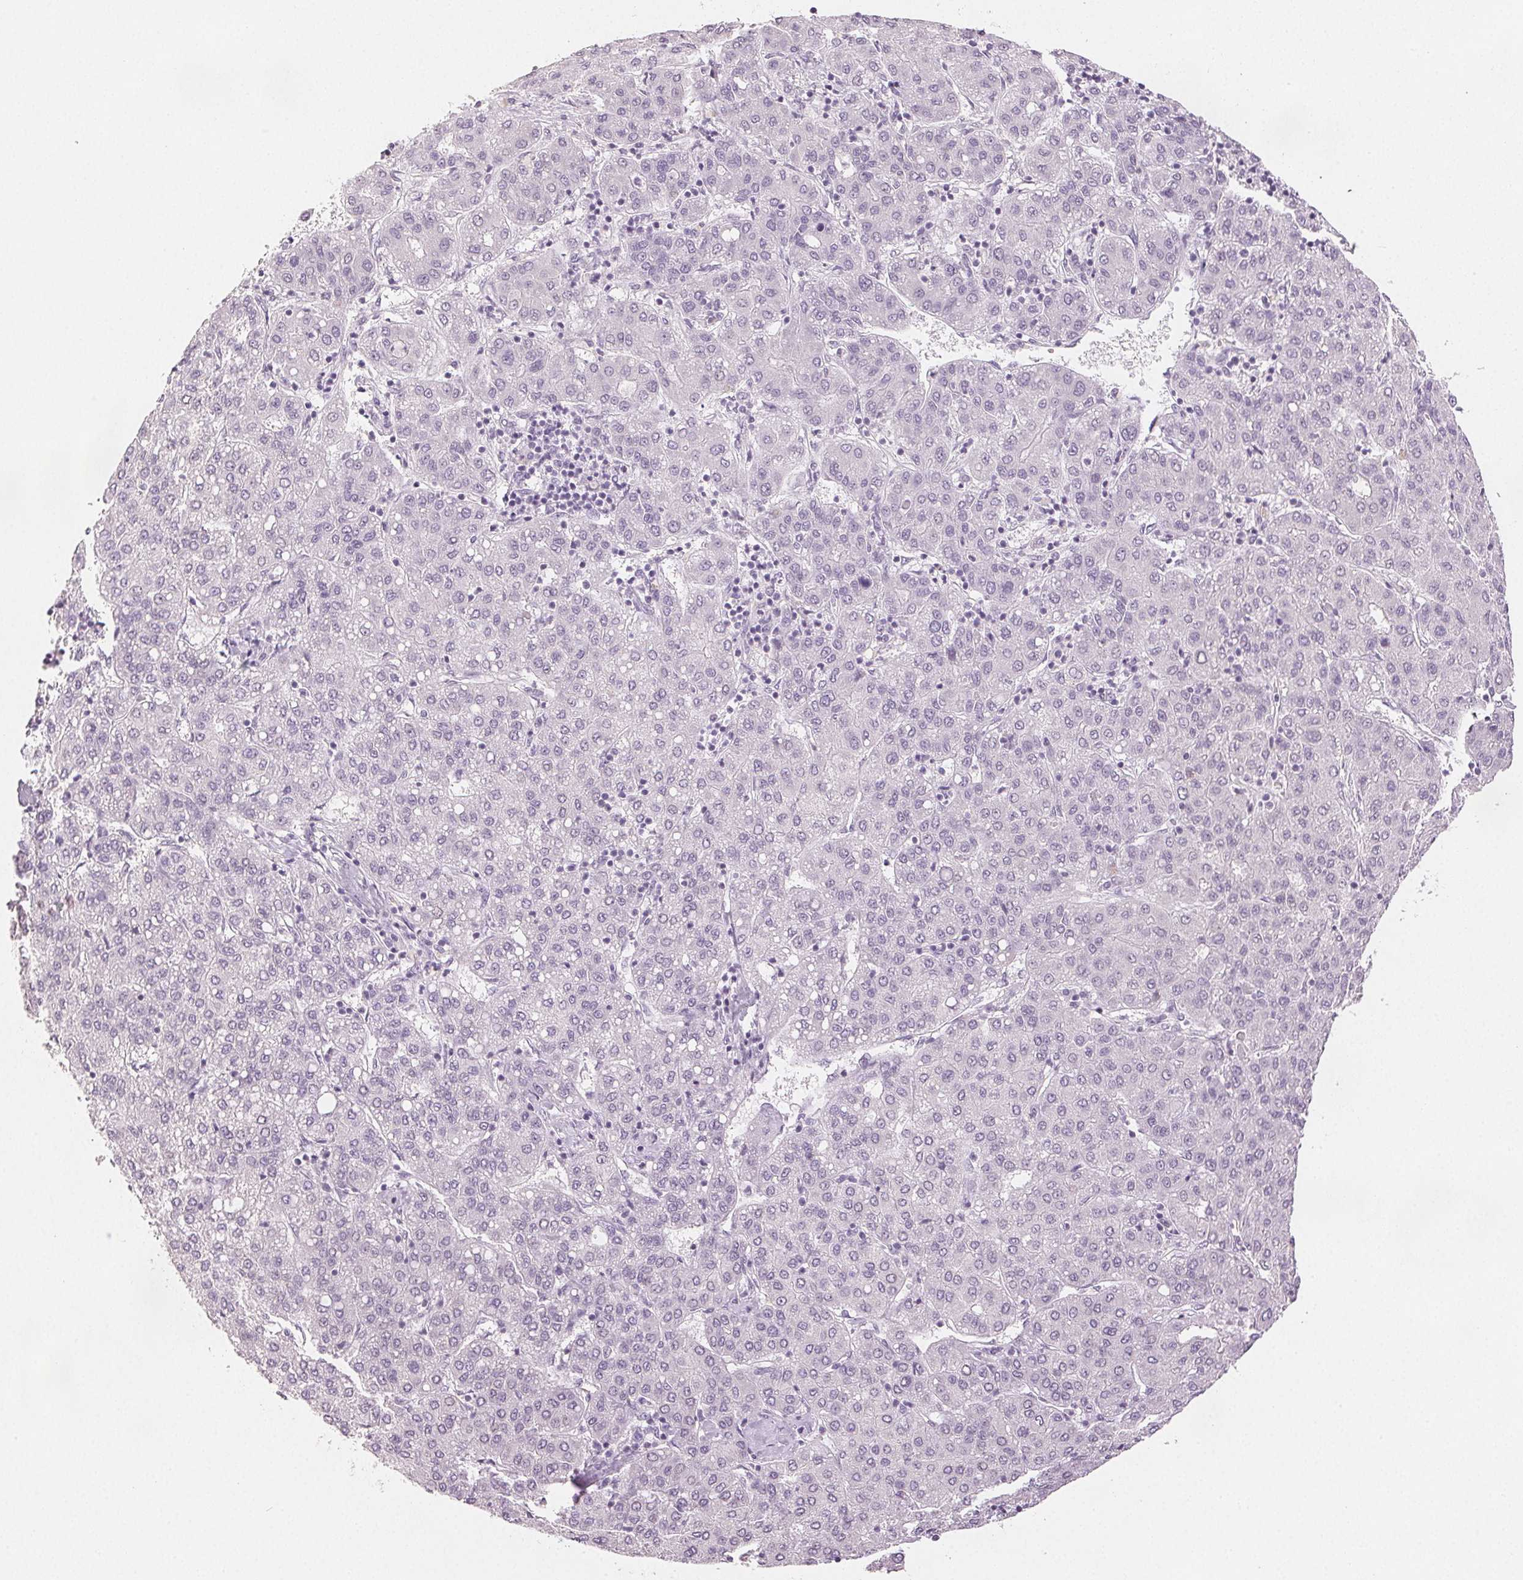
{"staining": {"intensity": "negative", "quantity": "none", "location": "none"}, "tissue": "liver cancer", "cell_type": "Tumor cells", "image_type": "cancer", "snomed": [{"axis": "morphology", "description": "Carcinoma, Hepatocellular, NOS"}, {"axis": "topography", "description": "Liver"}], "caption": "The image exhibits no significant expression in tumor cells of liver hepatocellular carcinoma.", "gene": "SCGN", "patient": {"sex": "male", "age": 65}}